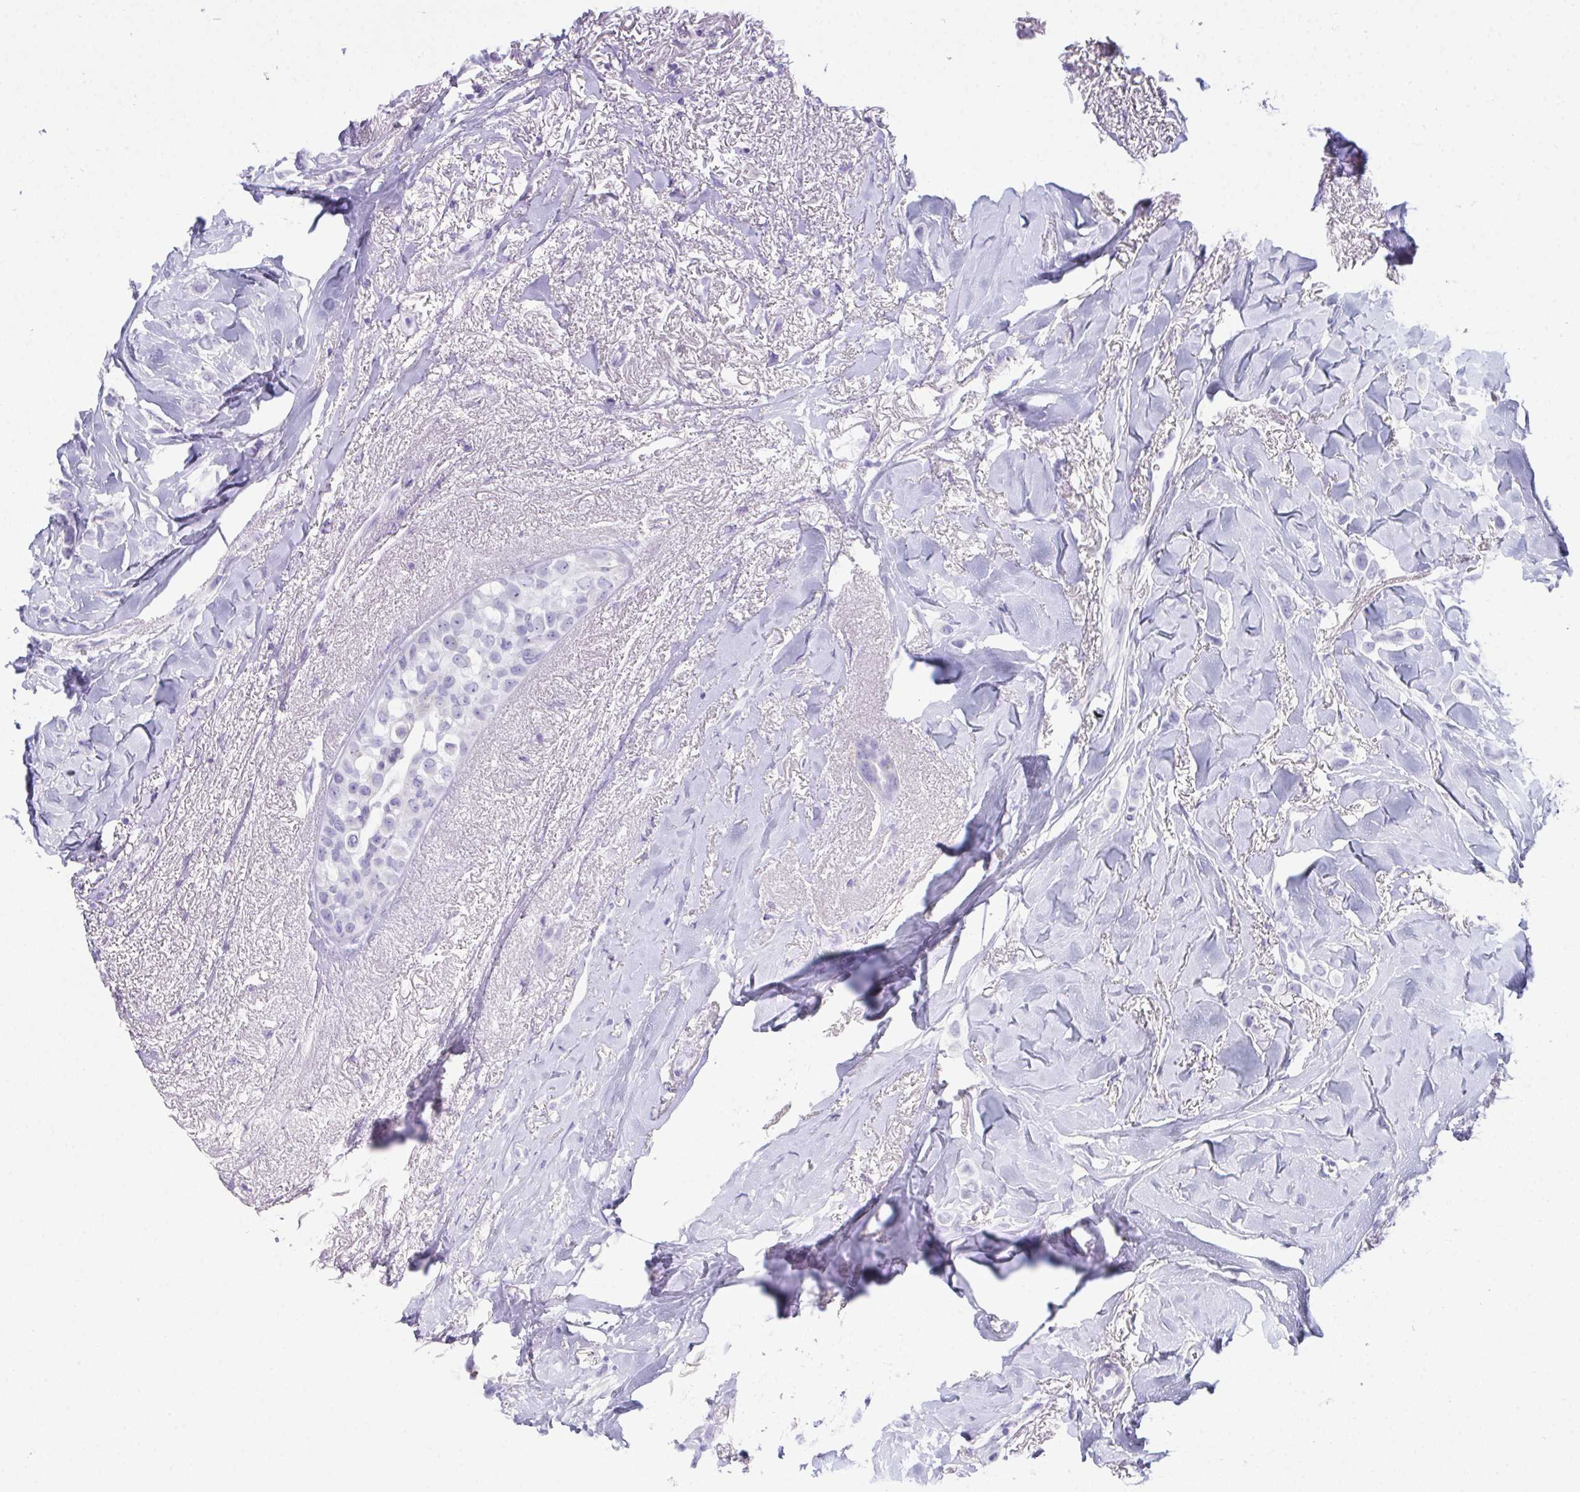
{"staining": {"intensity": "negative", "quantity": "none", "location": "none"}, "tissue": "breast cancer", "cell_type": "Tumor cells", "image_type": "cancer", "snomed": [{"axis": "morphology", "description": "Lobular carcinoma"}, {"axis": "topography", "description": "Breast"}], "caption": "An IHC micrograph of breast cancer (lobular carcinoma) is shown. There is no staining in tumor cells of breast cancer (lobular carcinoma).", "gene": "TEX19", "patient": {"sex": "female", "age": 66}}